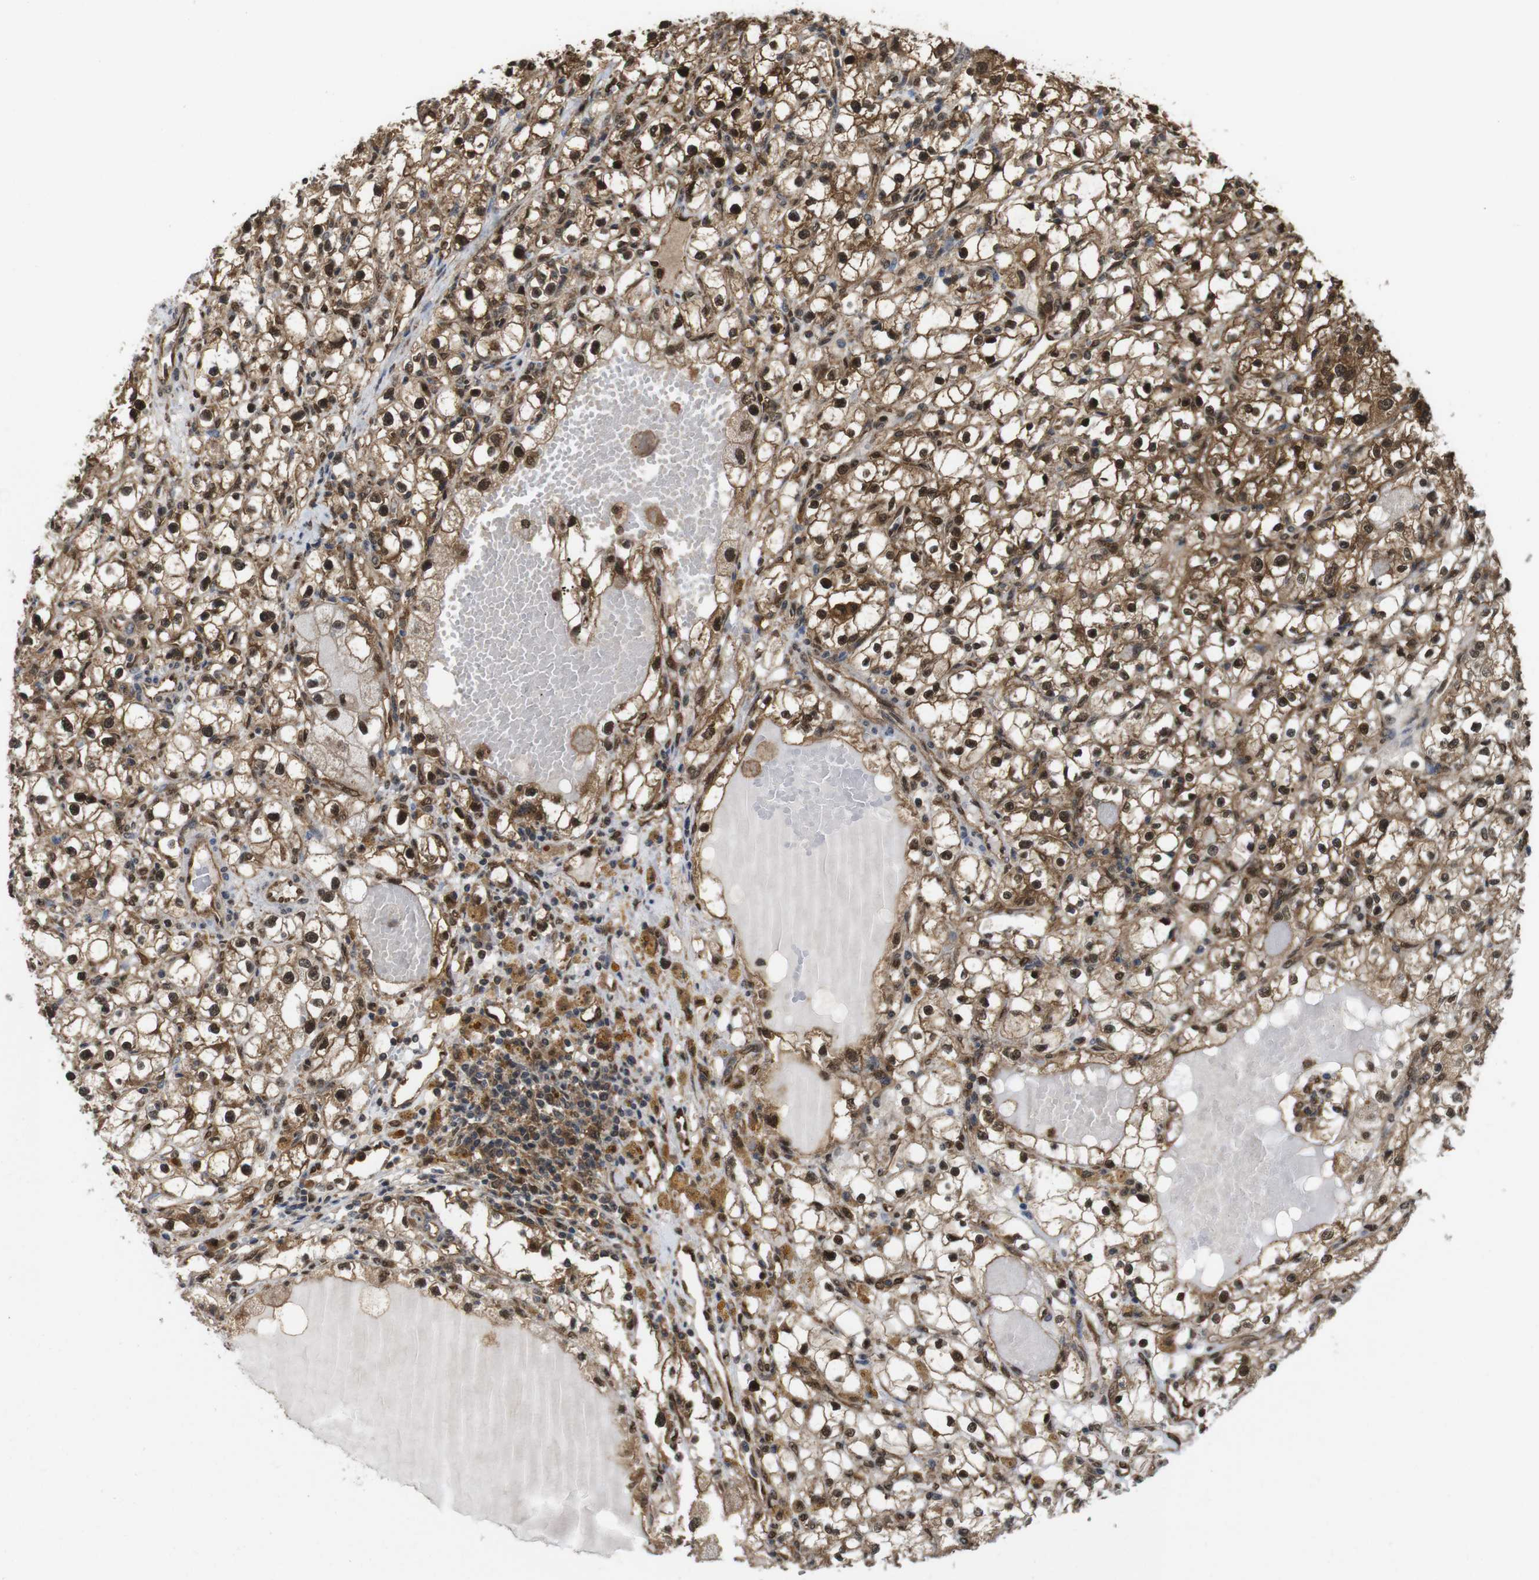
{"staining": {"intensity": "strong", "quantity": ">75%", "location": "cytoplasmic/membranous,nuclear"}, "tissue": "renal cancer", "cell_type": "Tumor cells", "image_type": "cancer", "snomed": [{"axis": "morphology", "description": "Adenocarcinoma, NOS"}, {"axis": "topography", "description": "Kidney"}], "caption": "About >75% of tumor cells in renal adenocarcinoma demonstrate strong cytoplasmic/membranous and nuclear protein staining as visualized by brown immunohistochemical staining.", "gene": "YWHAG", "patient": {"sex": "male", "age": 56}}